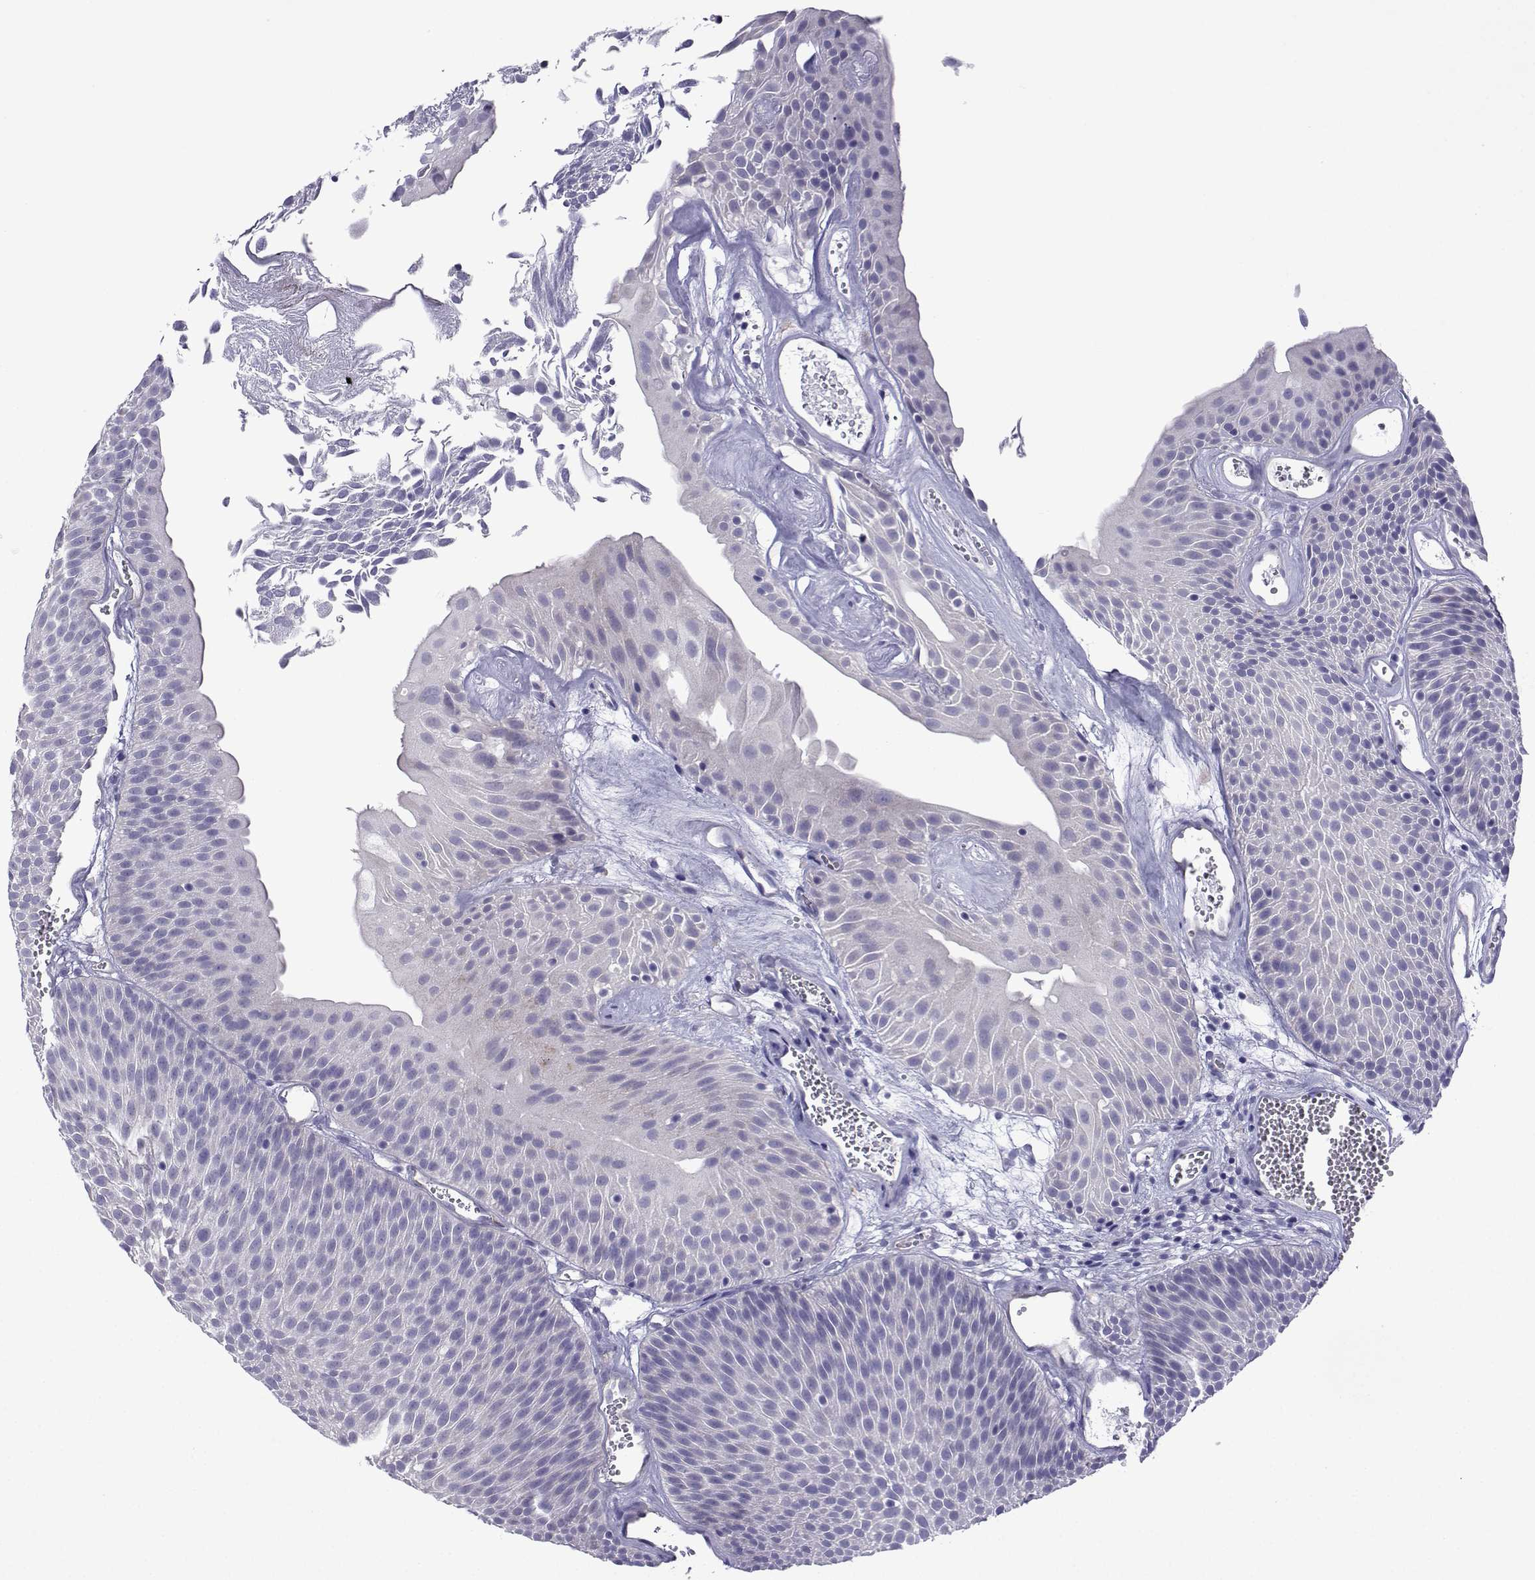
{"staining": {"intensity": "negative", "quantity": "none", "location": "none"}, "tissue": "urothelial cancer", "cell_type": "Tumor cells", "image_type": "cancer", "snomed": [{"axis": "morphology", "description": "Urothelial carcinoma, Low grade"}, {"axis": "topography", "description": "Urinary bladder"}], "caption": "Tumor cells are negative for protein expression in human urothelial carcinoma (low-grade).", "gene": "CFAP70", "patient": {"sex": "male", "age": 52}}